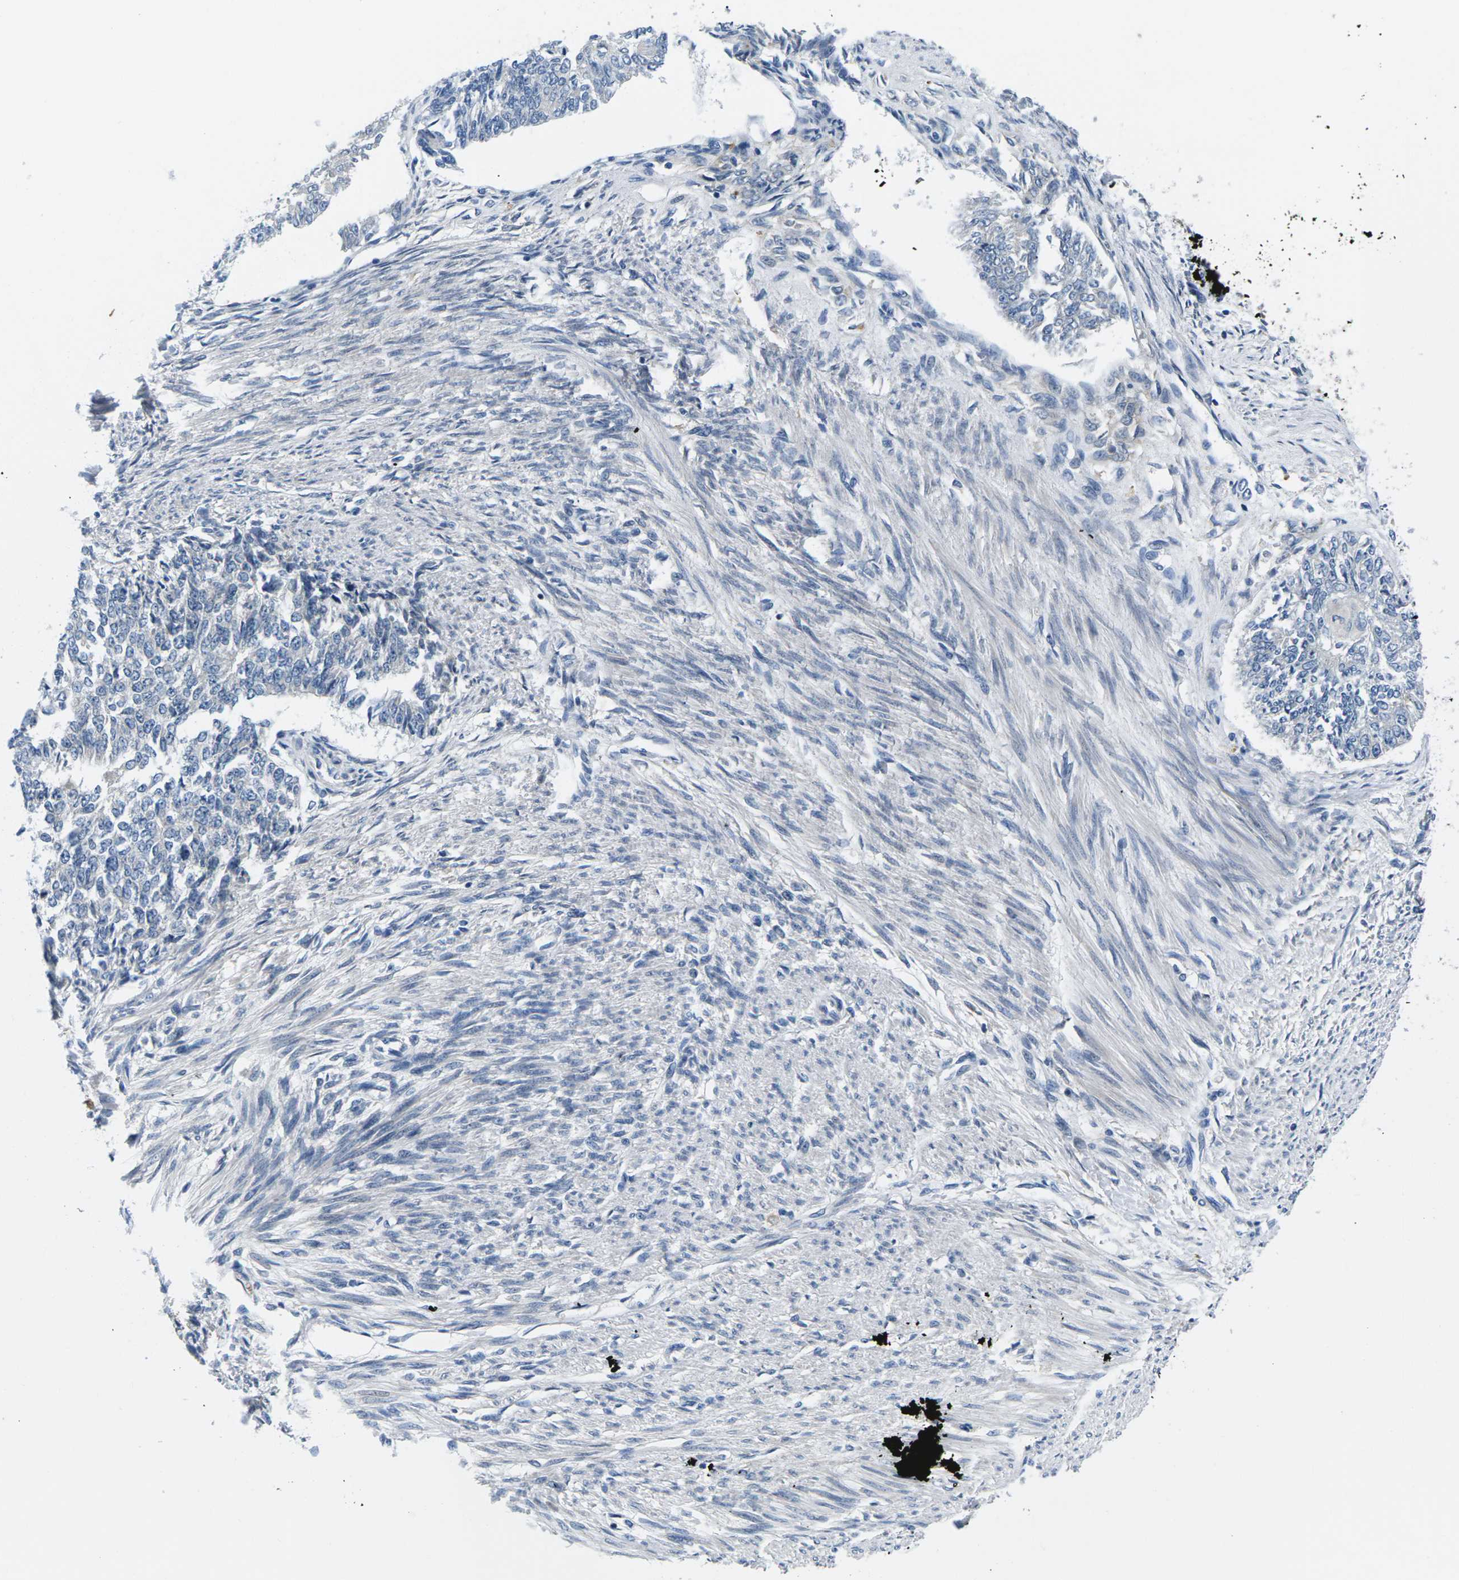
{"staining": {"intensity": "negative", "quantity": "none", "location": "none"}, "tissue": "endometrial cancer", "cell_type": "Tumor cells", "image_type": "cancer", "snomed": [{"axis": "morphology", "description": "Adenocarcinoma, NOS"}, {"axis": "topography", "description": "Endometrium"}], "caption": "Immunohistochemistry (IHC) image of endometrial cancer stained for a protein (brown), which displays no expression in tumor cells.", "gene": "ERGIC3", "patient": {"sex": "female", "age": 32}}